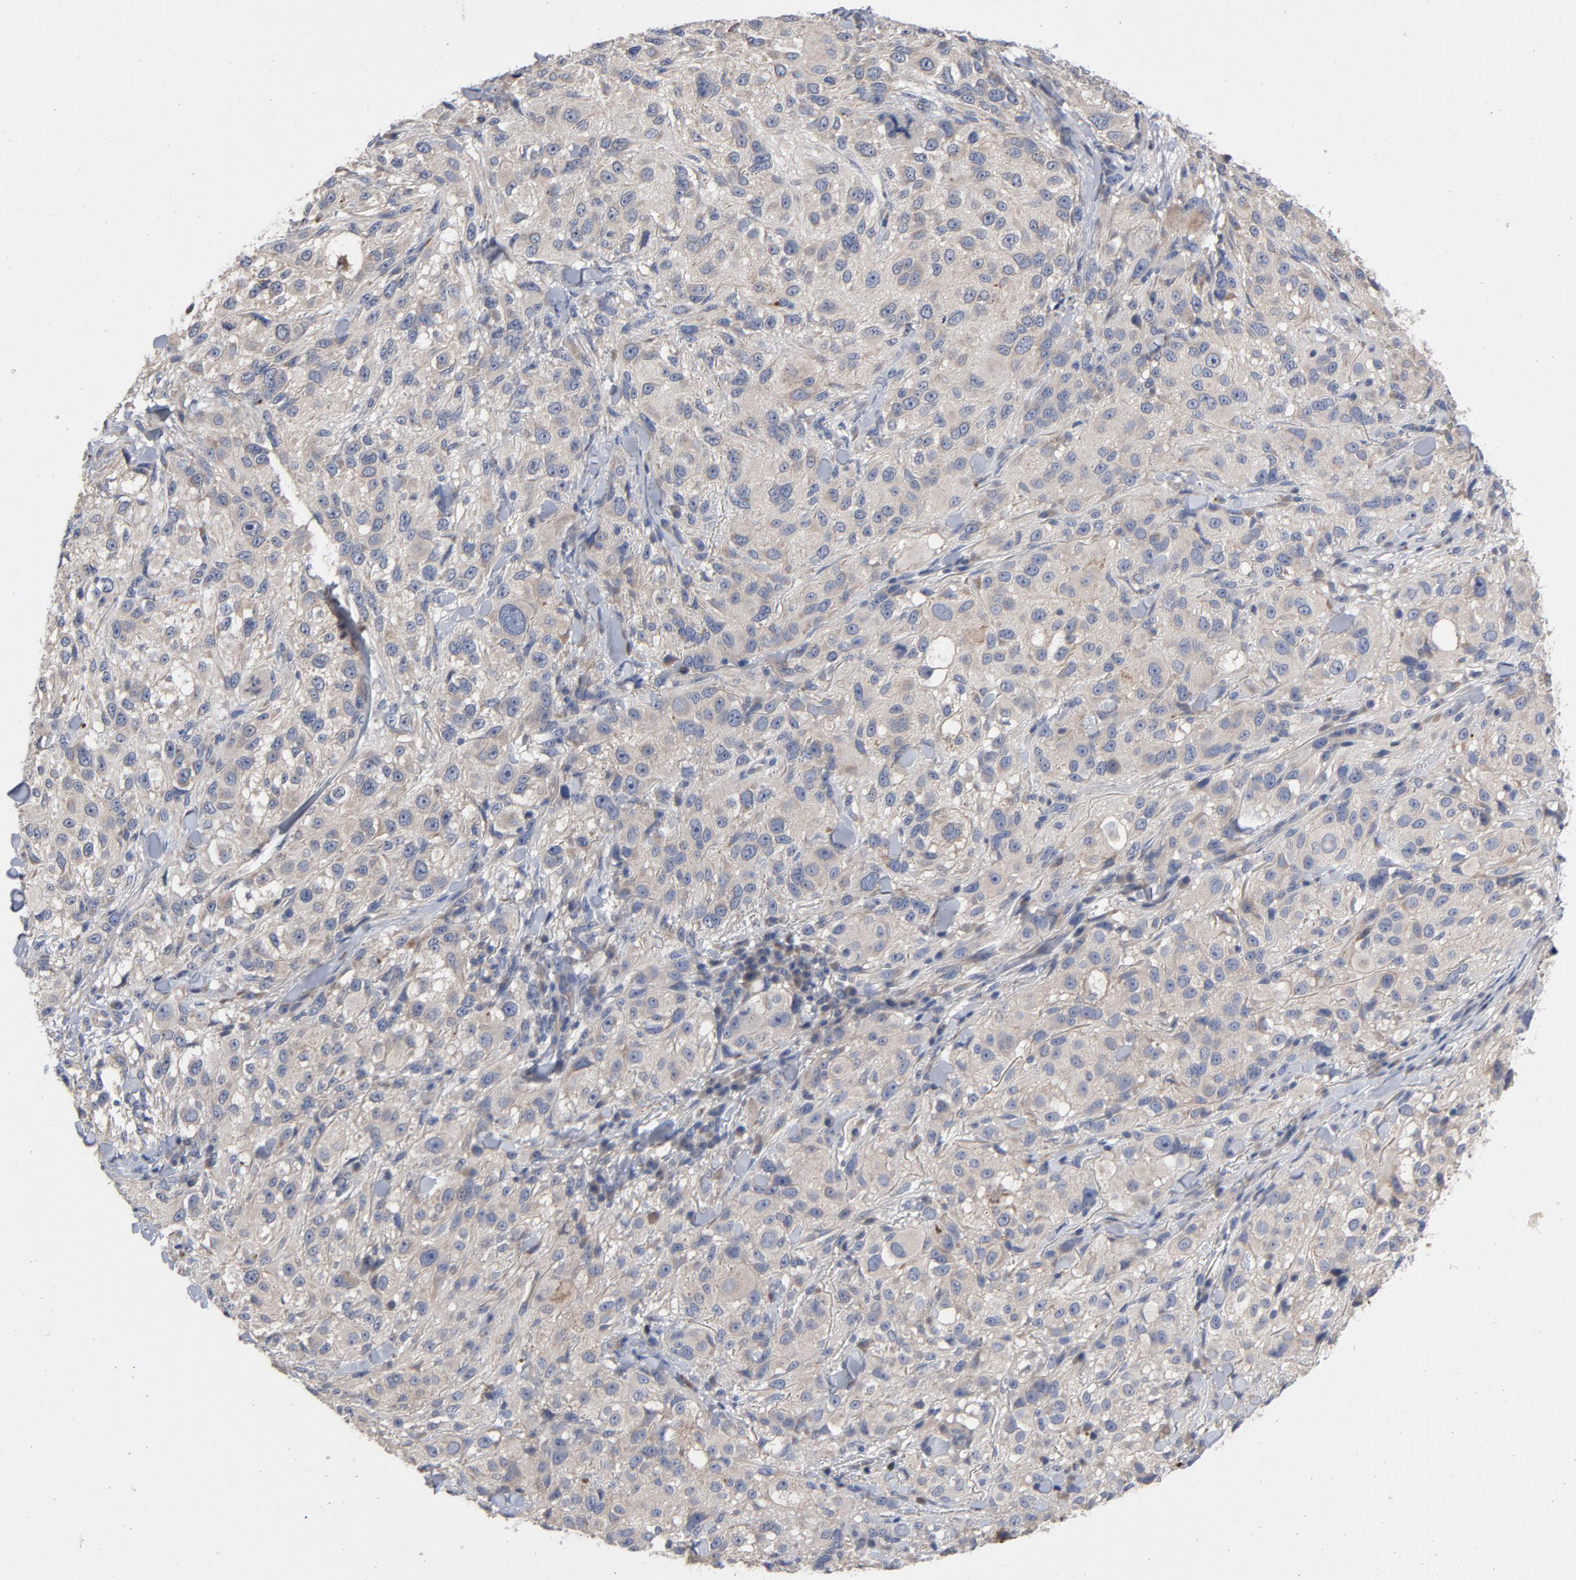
{"staining": {"intensity": "weak", "quantity": ">75%", "location": "cytoplasmic/membranous"}, "tissue": "melanoma", "cell_type": "Tumor cells", "image_type": "cancer", "snomed": [{"axis": "morphology", "description": "Necrosis, NOS"}, {"axis": "morphology", "description": "Malignant melanoma, NOS"}, {"axis": "topography", "description": "Skin"}], "caption": "Immunohistochemistry (DAB) staining of malignant melanoma reveals weak cytoplasmic/membranous protein positivity in approximately >75% of tumor cells. The staining was performed using DAB to visualize the protein expression in brown, while the nuclei were stained in blue with hematoxylin (Magnification: 20x).", "gene": "CCDC134", "patient": {"sex": "female", "age": 87}}